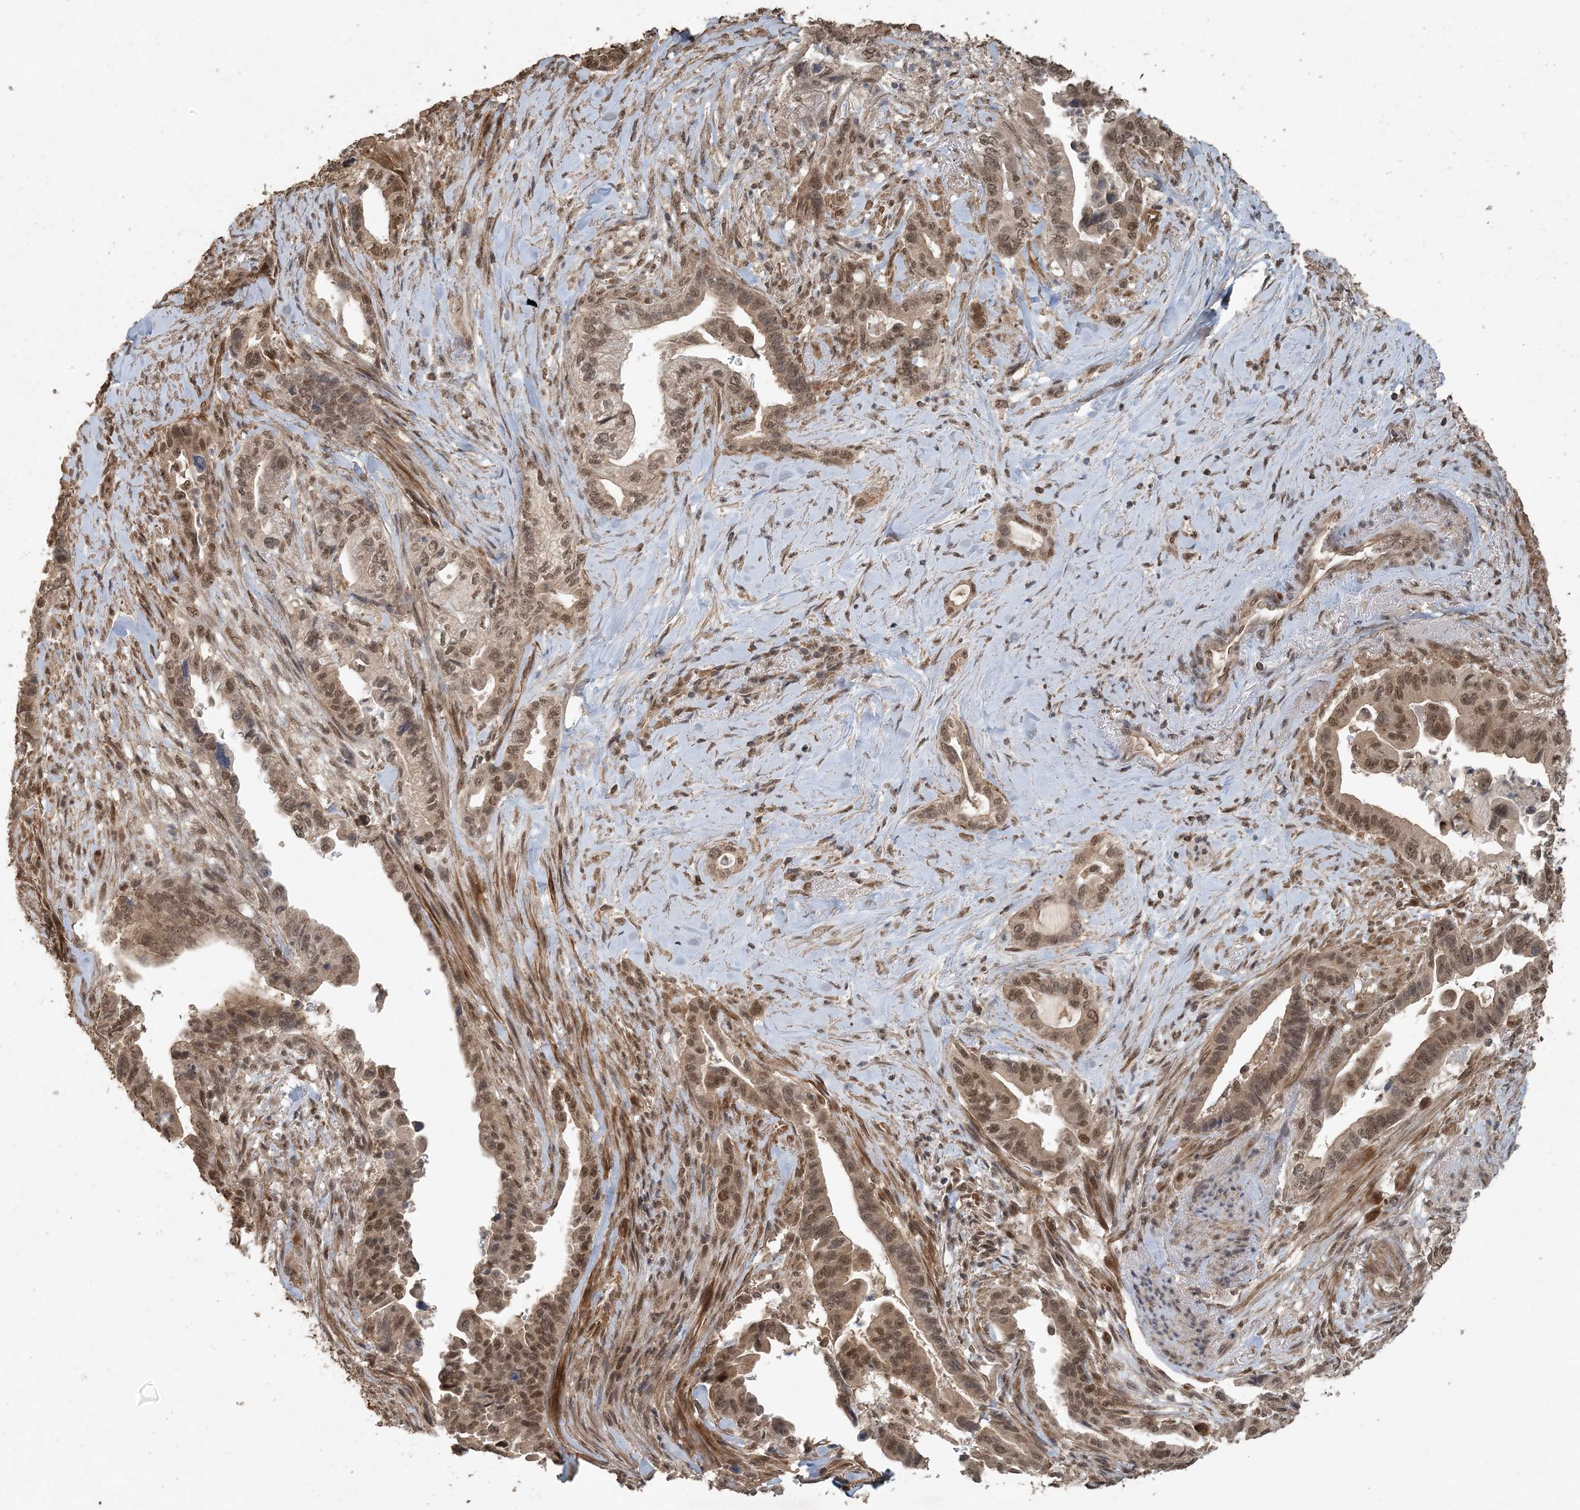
{"staining": {"intensity": "moderate", "quantity": ">75%", "location": "cytoplasmic/membranous,nuclear"}, "tissue": "pancreatic cancer", "cell_type": "Tumor cells", "image_type": "cancer", "snomed": [{"axis": "morphology", "description": "Adenocarcinoma, NOS"}, {"axis": "topography", "description": "Pancreas"}], "caption": "DAB immunohistochemical staining of human pancreatic cancer exhibits moderate cytoplasmic/membranous and nuclear protein positivity in about >75% of tumor cells.", "gene": "ZC3H12A", "patient": {"sex": "male", "age": 70}}